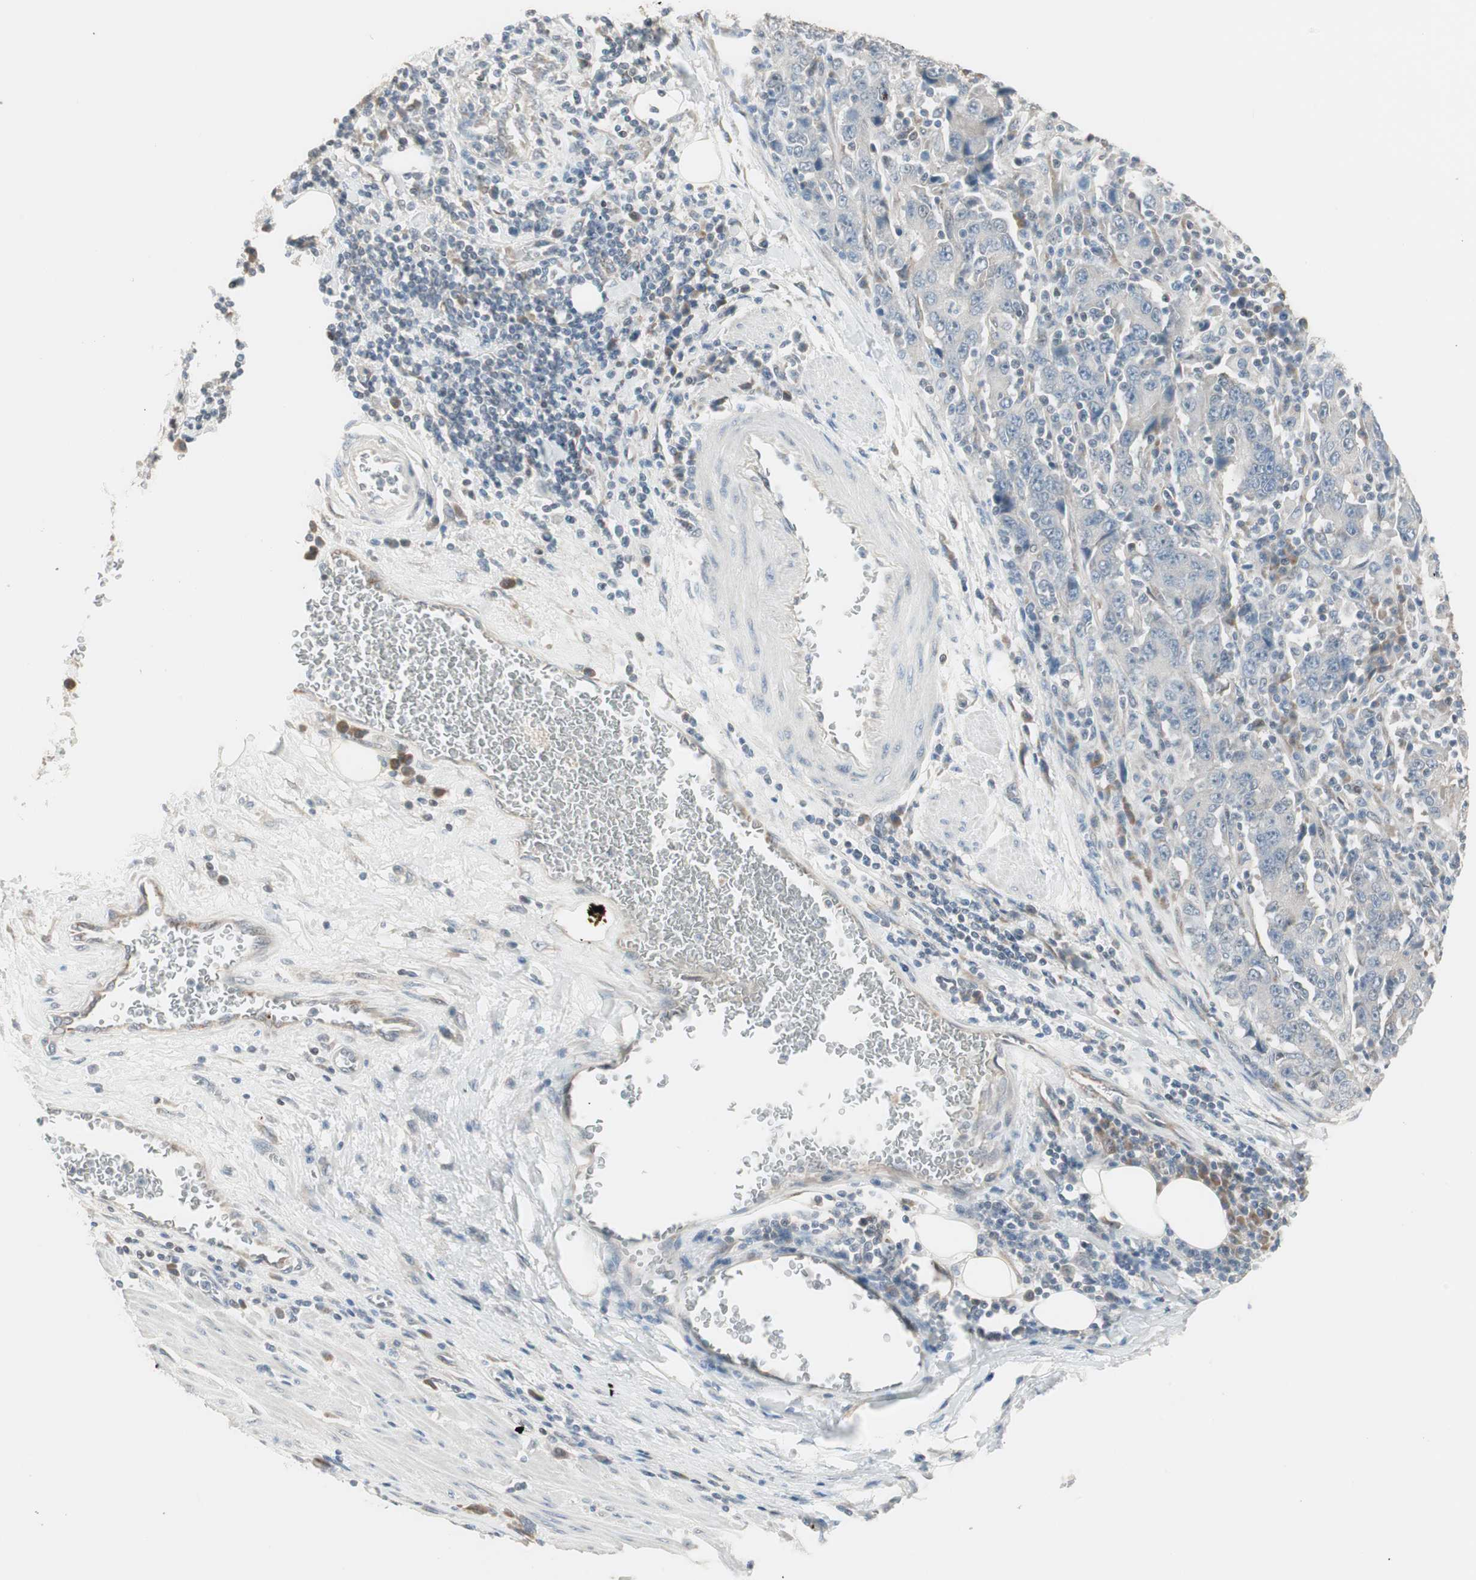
{"staining": {"intensity": "negative", "quantity": "none", "location": "none"}, "tissue": "stomach cancer", "cell_type": "Tumor cells", "image_type": "cancer", "snomed": [{"axis": "morphology", "description": "Normal tissue, NOS"}, {"axis": "morphology", "description": "Adenocarcinoma, NOS"}, {"axis": "topography", "description": "Stomach, upper"}, {"axis": "topography", "description": "Stomach"}], "caption": "Immunohistochemical staining of human stomach adenocarcinoma demonstrates no significant staining in tumor cells.", "gene": "PDZK1", "patient": {"sex": "male", "age": 59}}